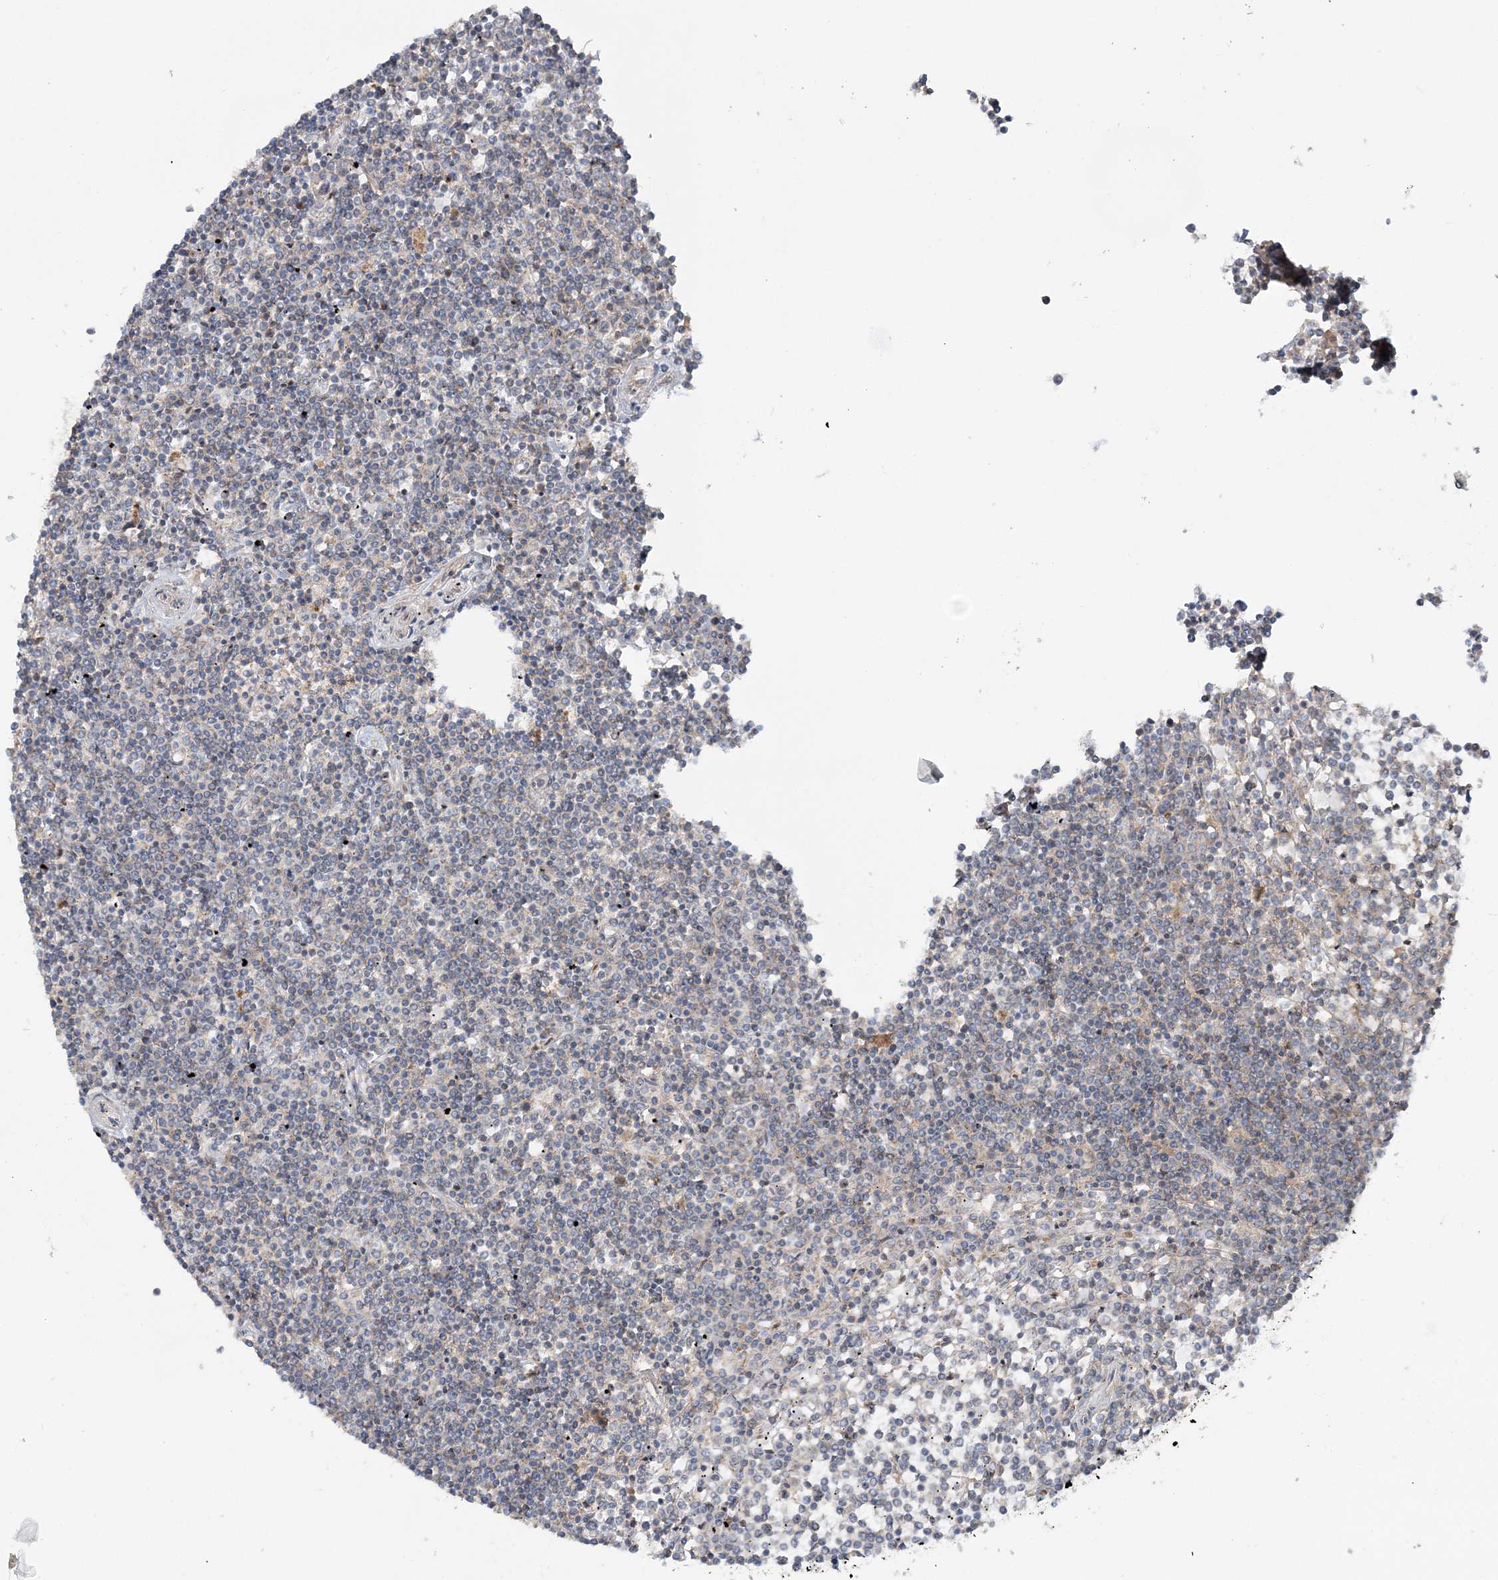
{"staining": {"intensity": "negative", "quantity": "none", "location": "none"}, "tissue": "lymphoma", "cell_type": "Tumor cells", "image_type": "cancer", "snomed": [{"axis": "morphology", "description": "Malignant lymphoma, non-Hodgkin's type, Low grade"}, {"axis": "topography", "description": "Spleen"}], "caption": "Immunohistochemical staining of malignant lymphoma, non-Hodgkin's type (low-grade) demonstrates no significant staining in tumor cells.", "gene": "MOCS2", "patient": {"sex": "female", "age": 19}}